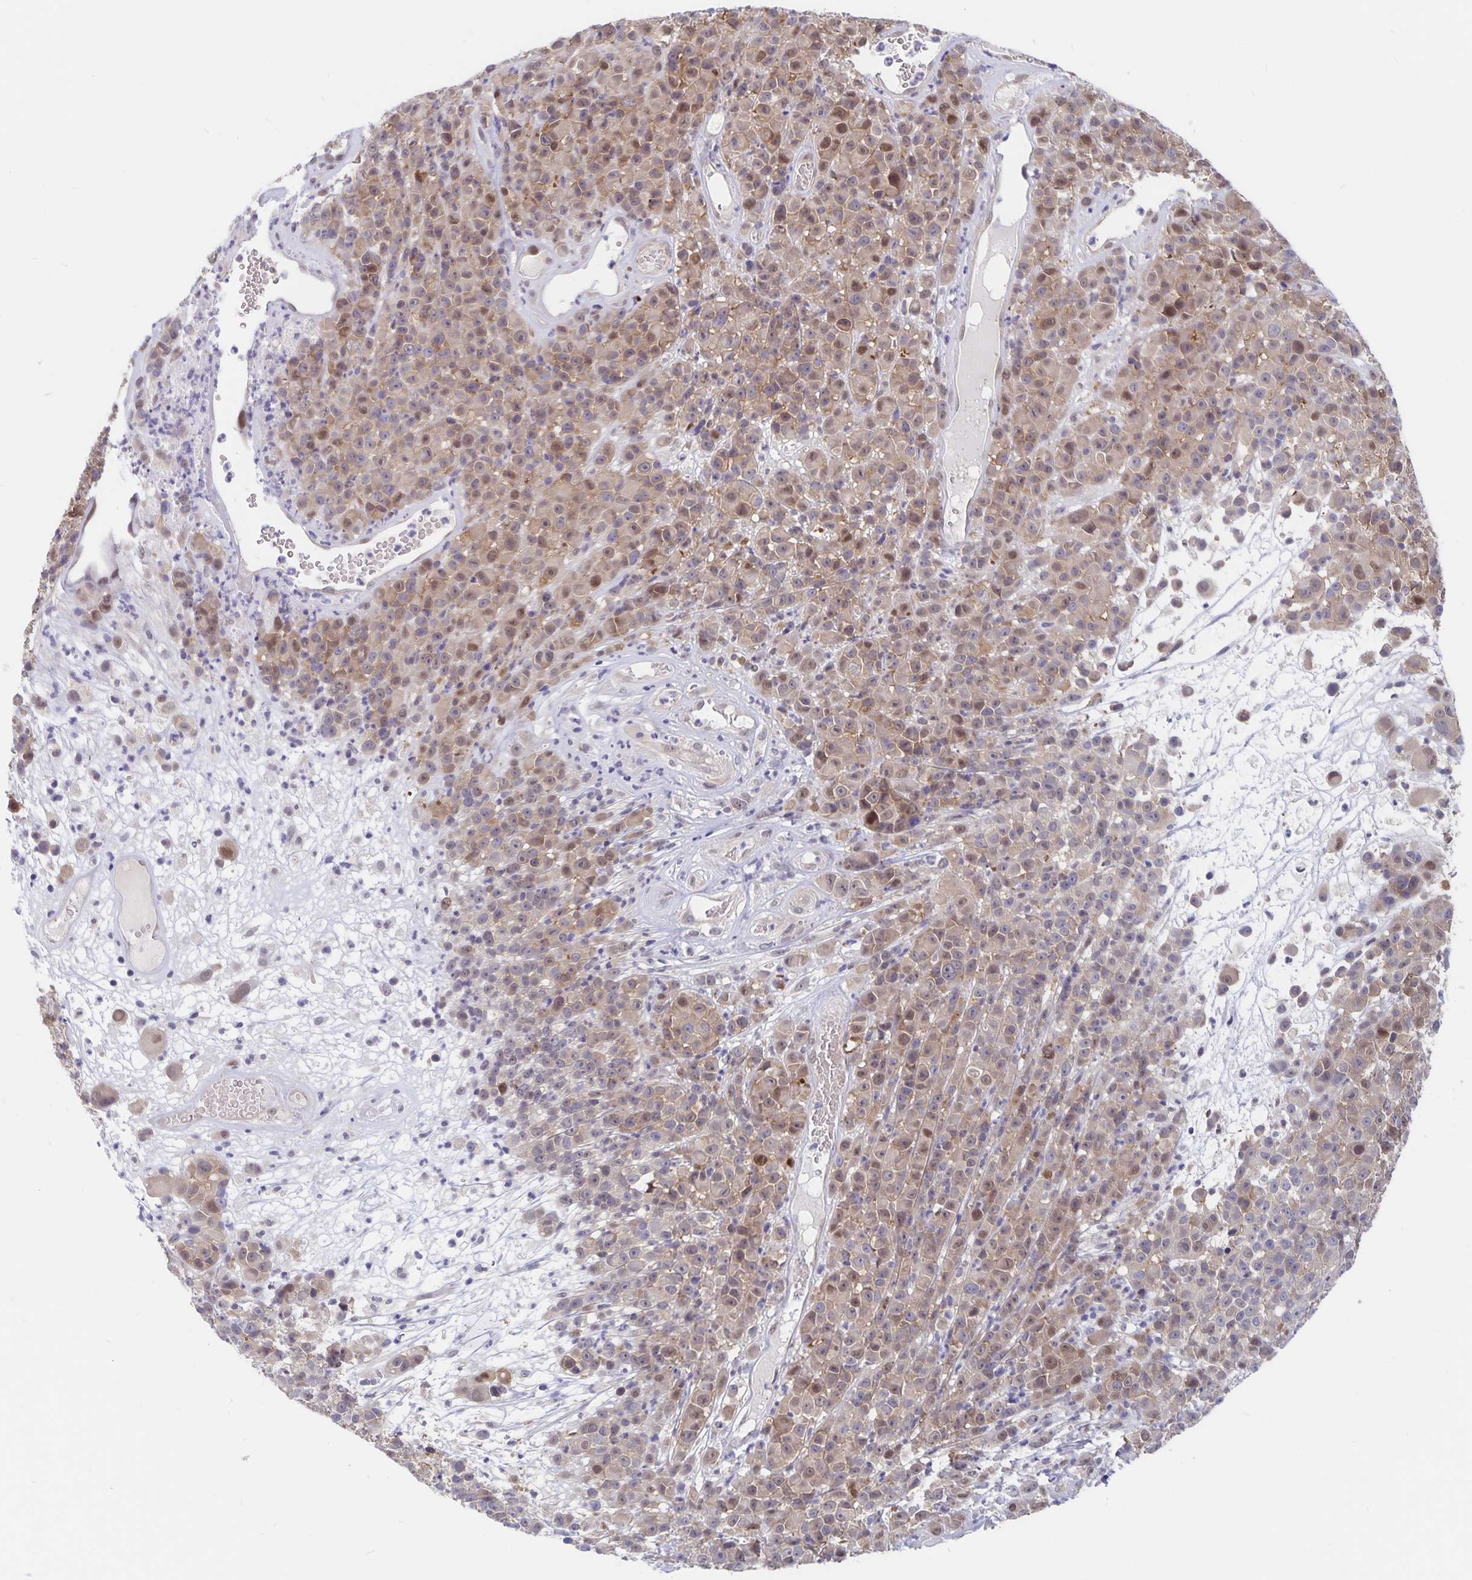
{"staining": {"intensity": "moderate", "quantity": "<25%", "location": "nuclear"}, "tissue": "melanoma", "cell_type": "Tumor cells", "image_type": "cancer", "snomed": [{"axis": "morphology", "description": "Malignant melanoma, NOS"}, {"axis": "topography", "description": "Skin"}, {"axis": "topography", "description": "Skin of back"}], "caption": "Brown immunohistochemical staining in human malignant melanoma exhibits moderate nuclear staining in approximately <25% of tumor cells.", "gene": "BAG6", "patient": {"sex": "male", "age": 91}}